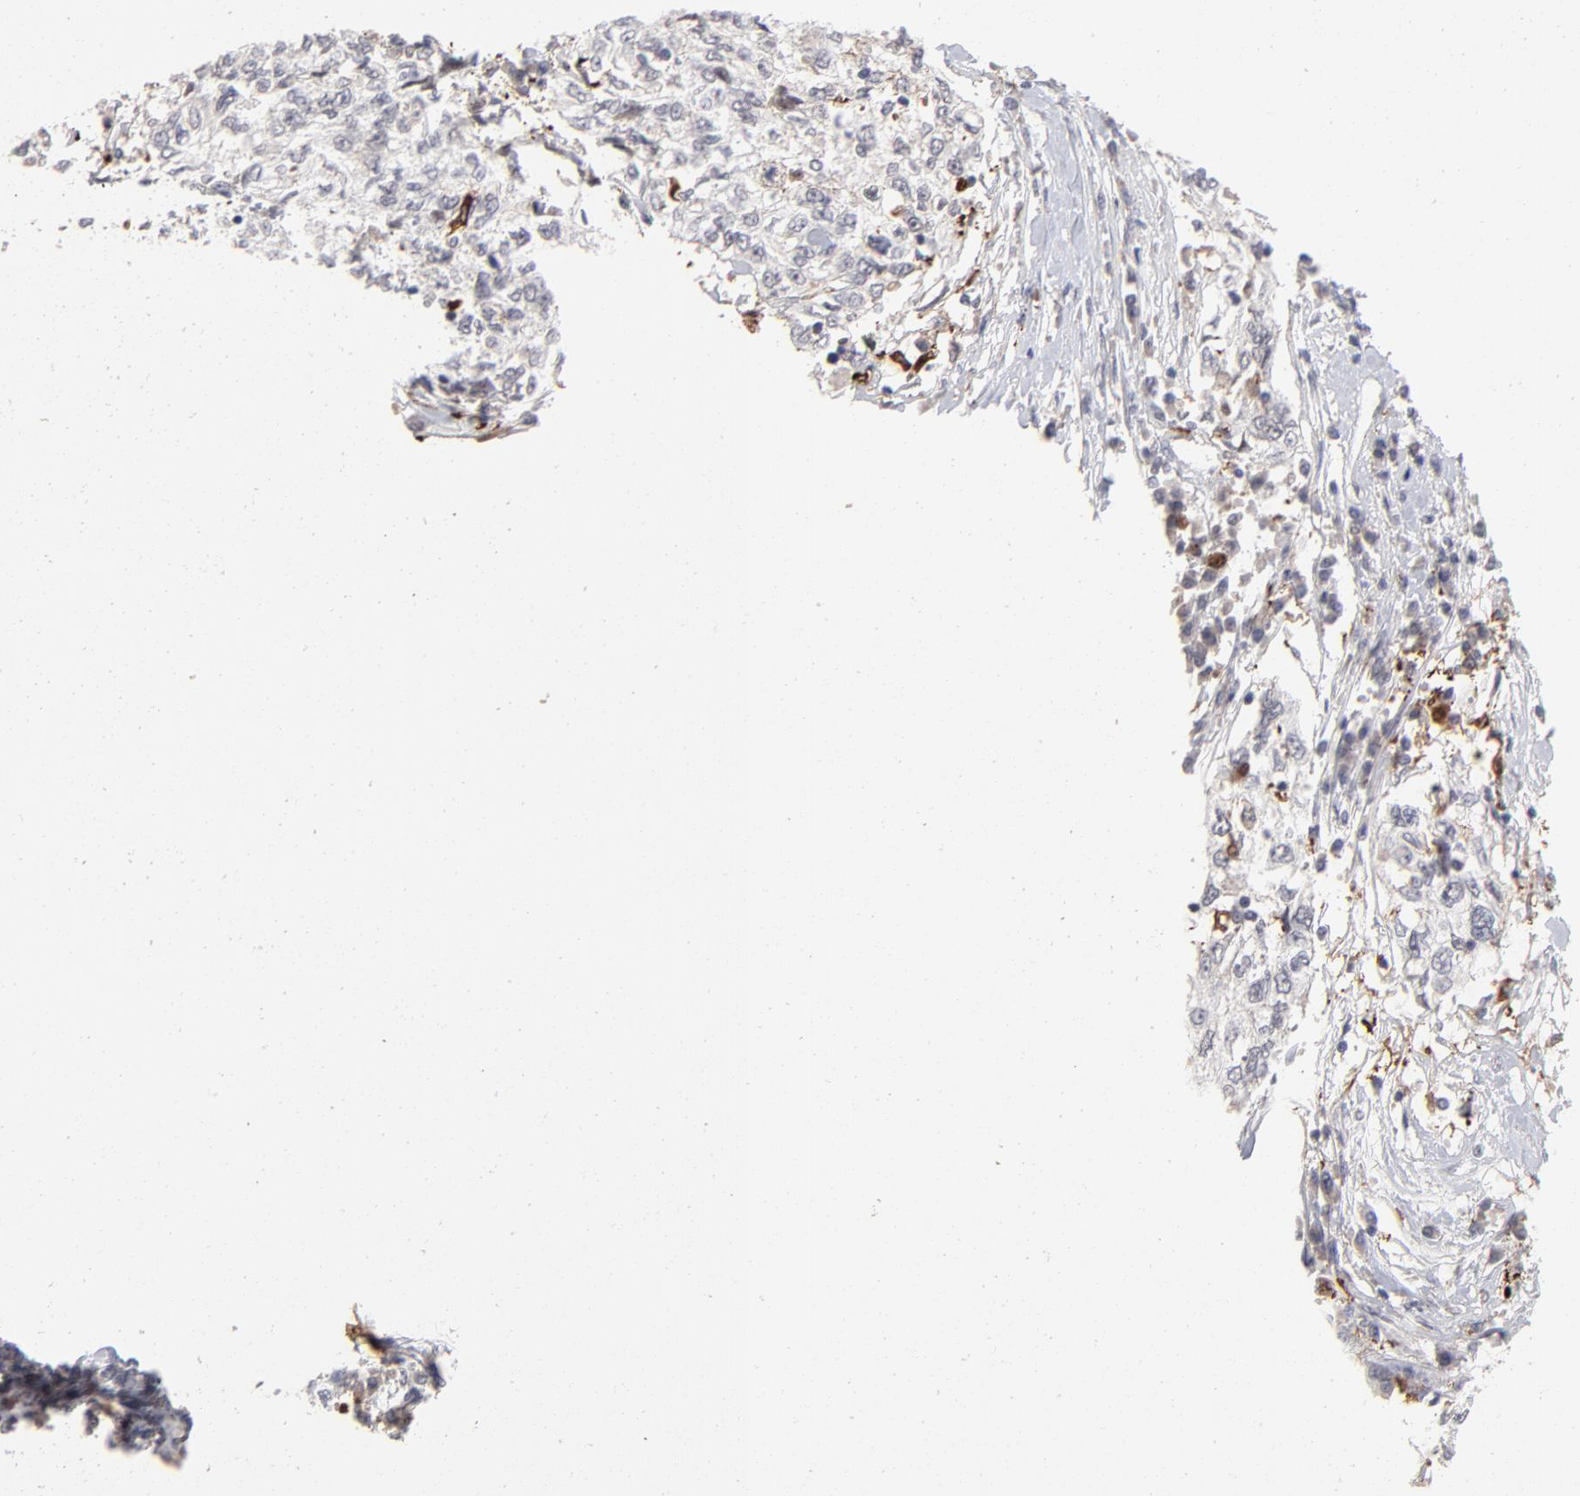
{"staining": {"intensity": "negative", "quantity": "none", "location": "none"}, "tissue": "cervical cancer", "cell_type": "Tumor cells", "image_type": "cancer", "snomed": [{"axis": "morphology", "description": "Normal tissue, NOS"}, {"axis": "morphology", "description": "Squamous cell carcinoma, NOS"}, {"axis": "topography", "description": "Cervix"}], "caption": "DAB immunohistochemical staining of cervical cancer (squamous cell carcinoma) exhibits no significant positivity in tumor cells.", "gene": "CCR2", "patient": {"sex": "female", "age": 45}}